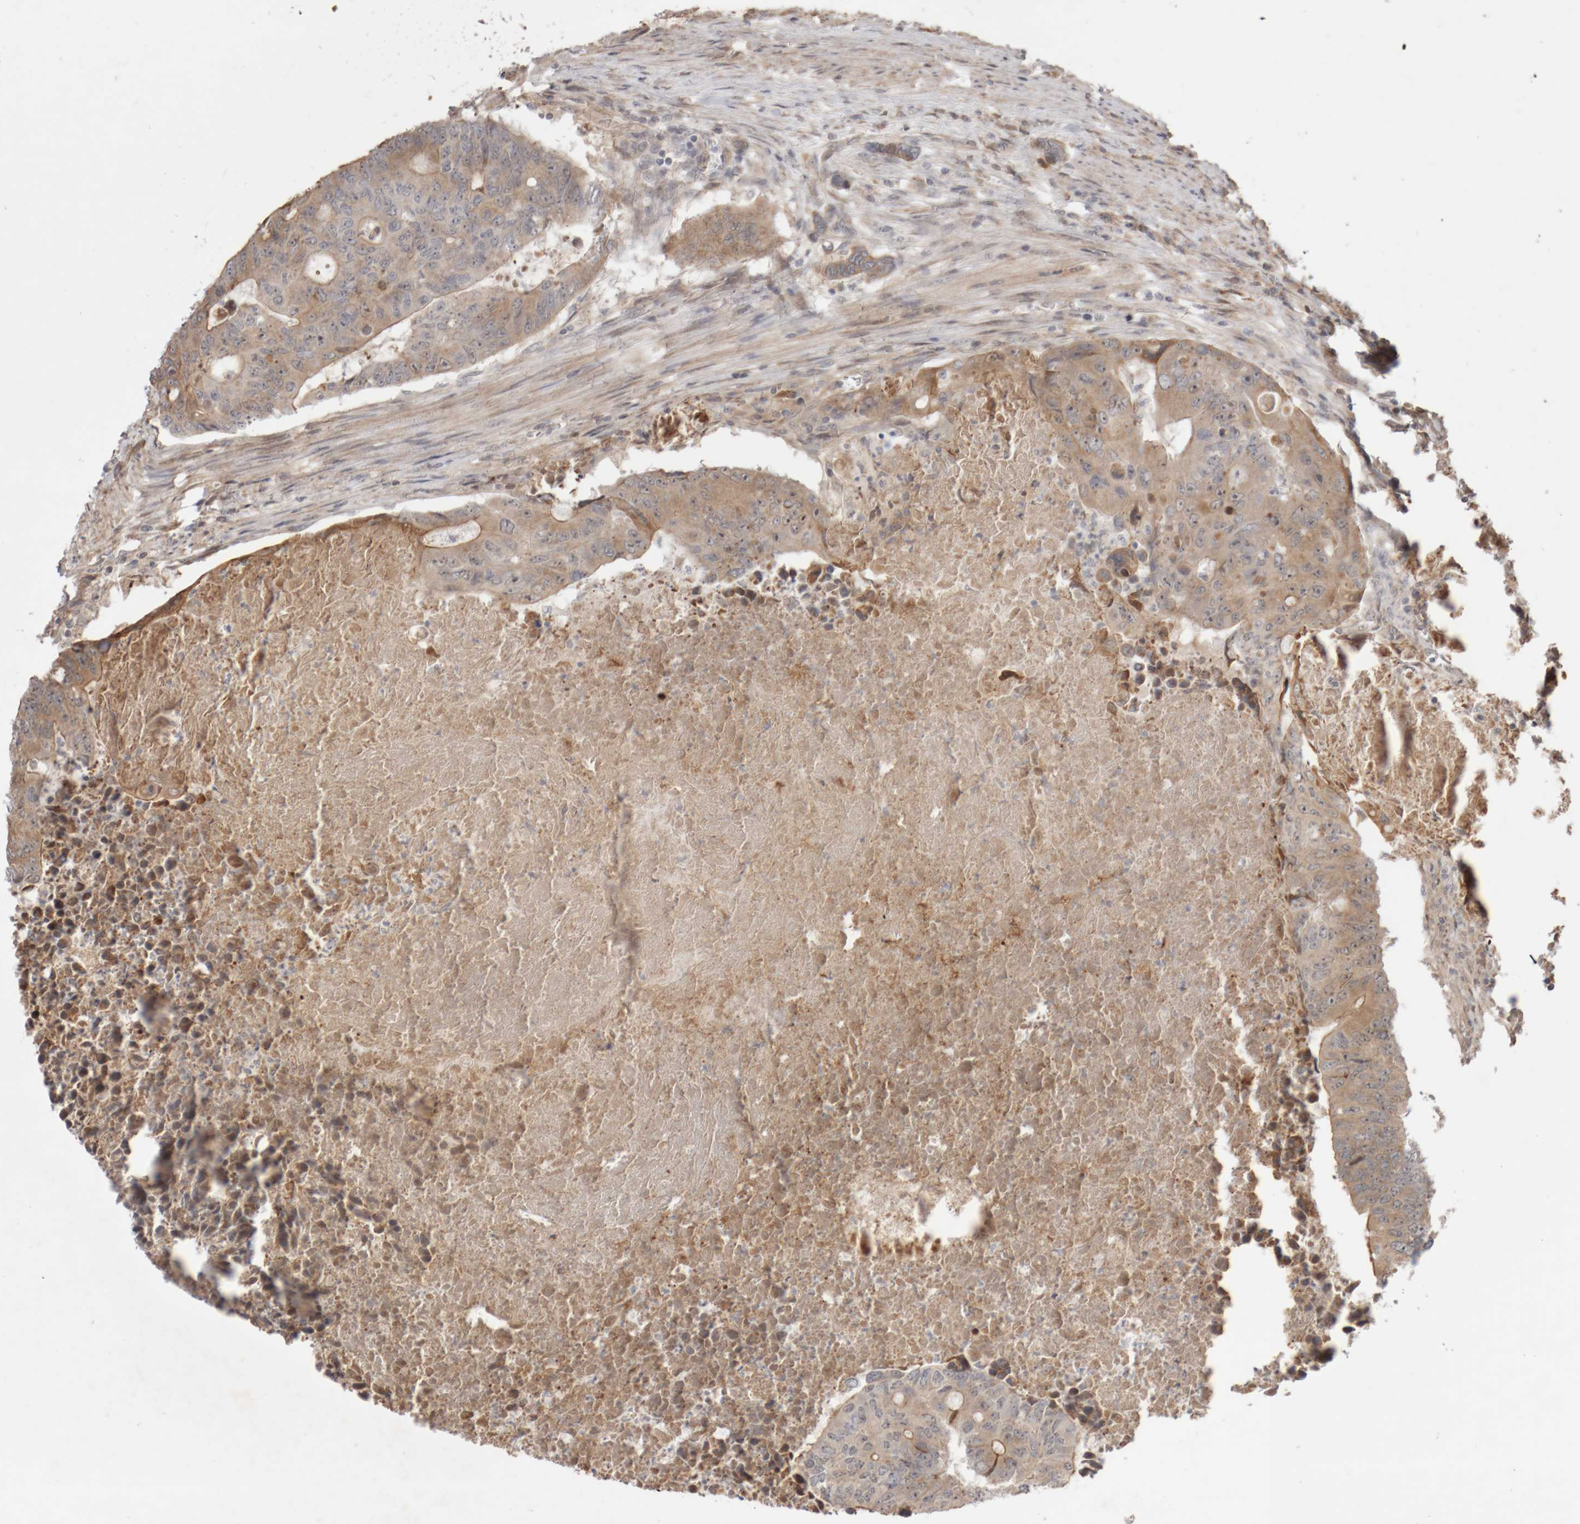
{"staining": {"intensity": "weak", "quantity": ">75%", "location": "cytoplasmic/membranous"}, "tissue": "colorectal cancer", "cell_type": "Tumor cells", "image_type": "cancer", "snomed": [{"axis": "morphology", "description": "Adenocarcinoma, NOS"}, {"axis": "topography", "description": "Colon"}], "caption": "Immunohistochemistry (IHC) of human colorectal adenocarcinoma shows low levels of weak cytoplasmic/membranous staining in about >75% of tumor cells. The protein is stained brown, and the nuclei are stained in blue (DAB IHC with brightfield microscopy, high magnification).", "gene": "DPH7", "patient": {"sex": "male", "age": 87}}